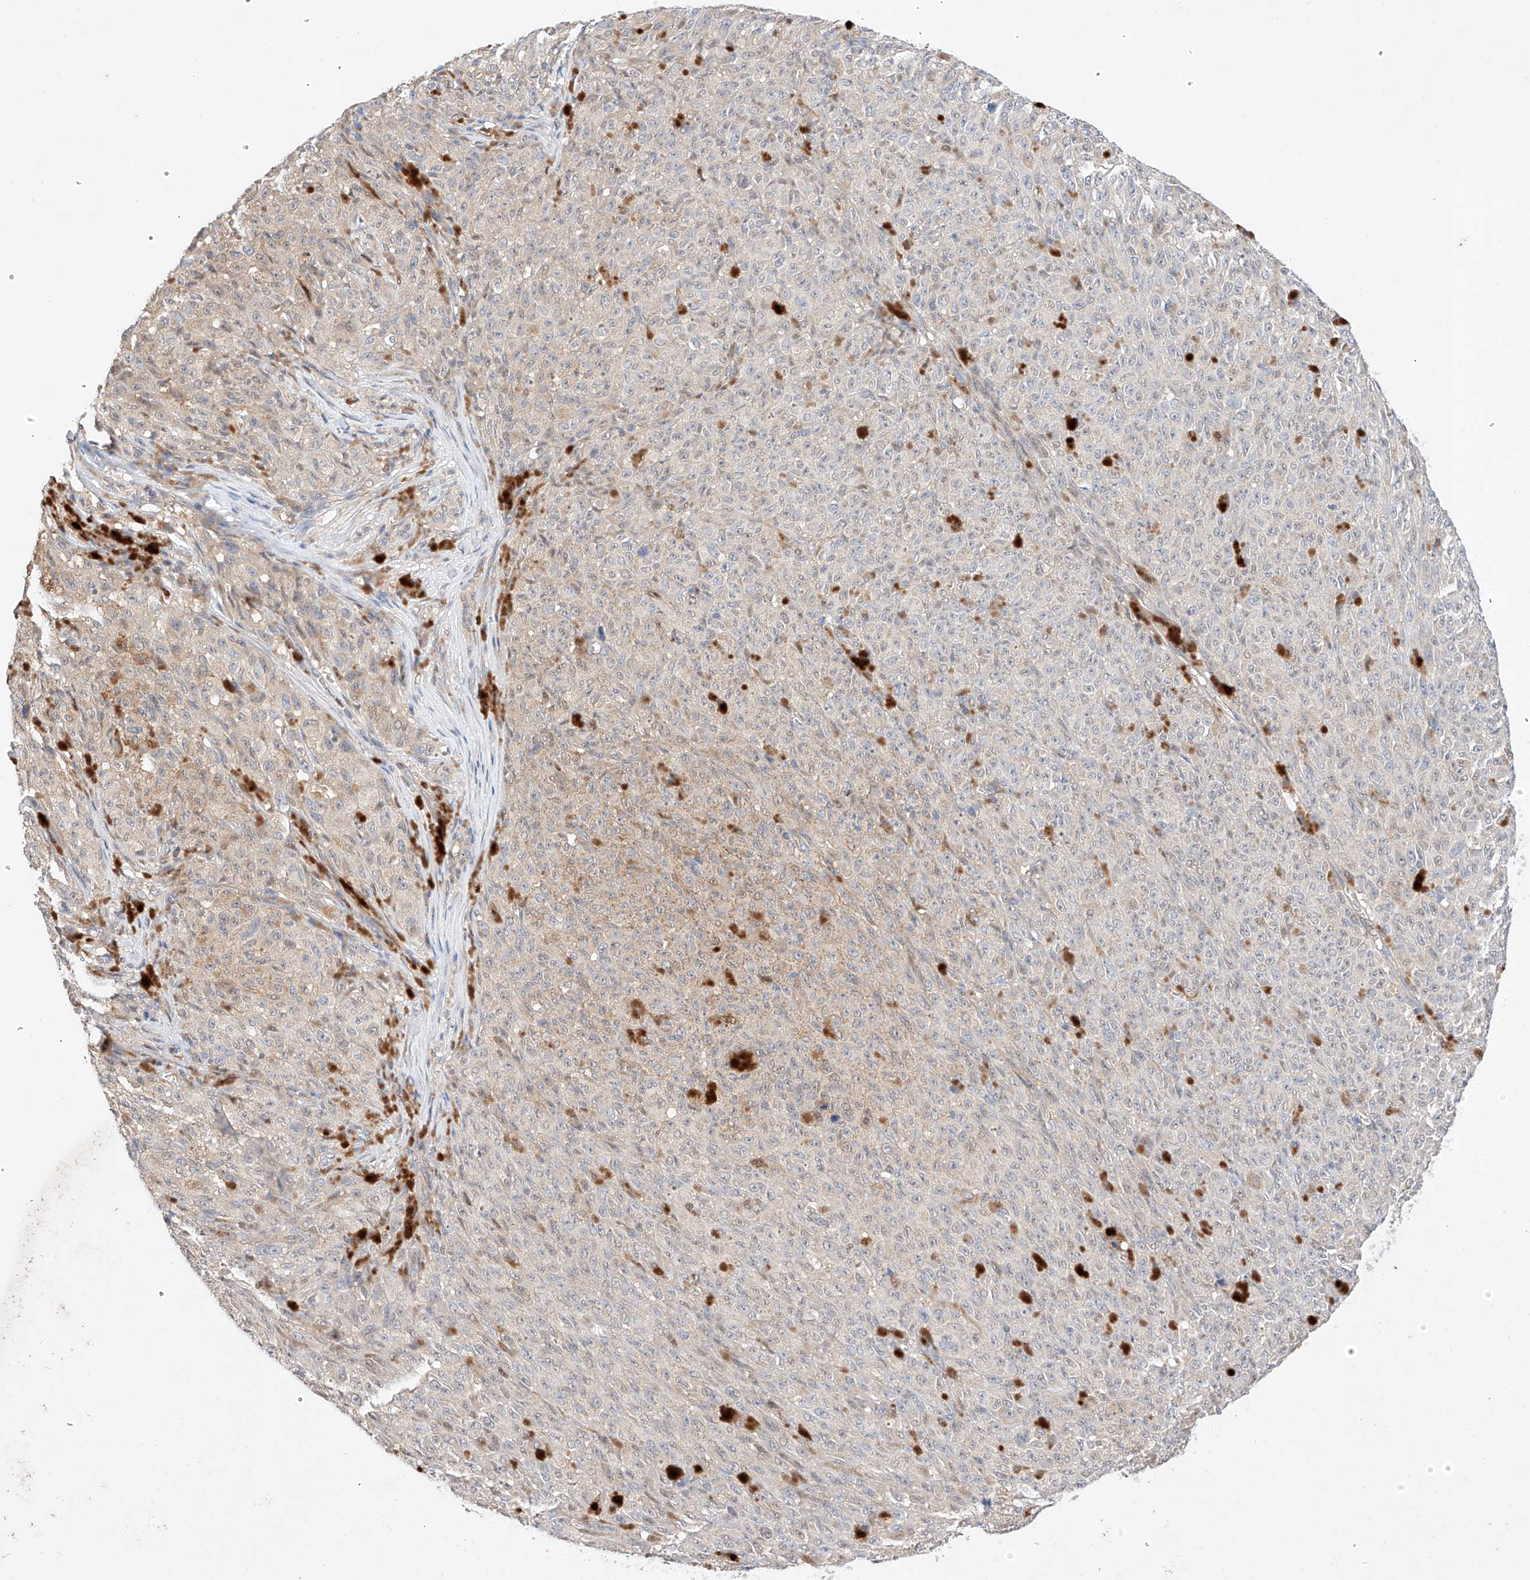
{"staining": {"intensity": "negative", "quantity": "none", "location": "none"}, "tissue": "melanoma", "cell_type": "Tumor cells", "image_type": "cancer", "snomed": [{"axis": "morphology", "description": "Malignant melanoma, NOS"}, {"axis": "topography", "description": "Skin"}], "caption": "The image exhibits no staining of tumor cells in melanoma. (DAB (3,3'-diaminobenzidine) immunohistochemistry (IHC) visualized using brightfield microscopy, high magnification).", "gene": "C6orf118", "patient": {"sex": "female", "age": 82}}